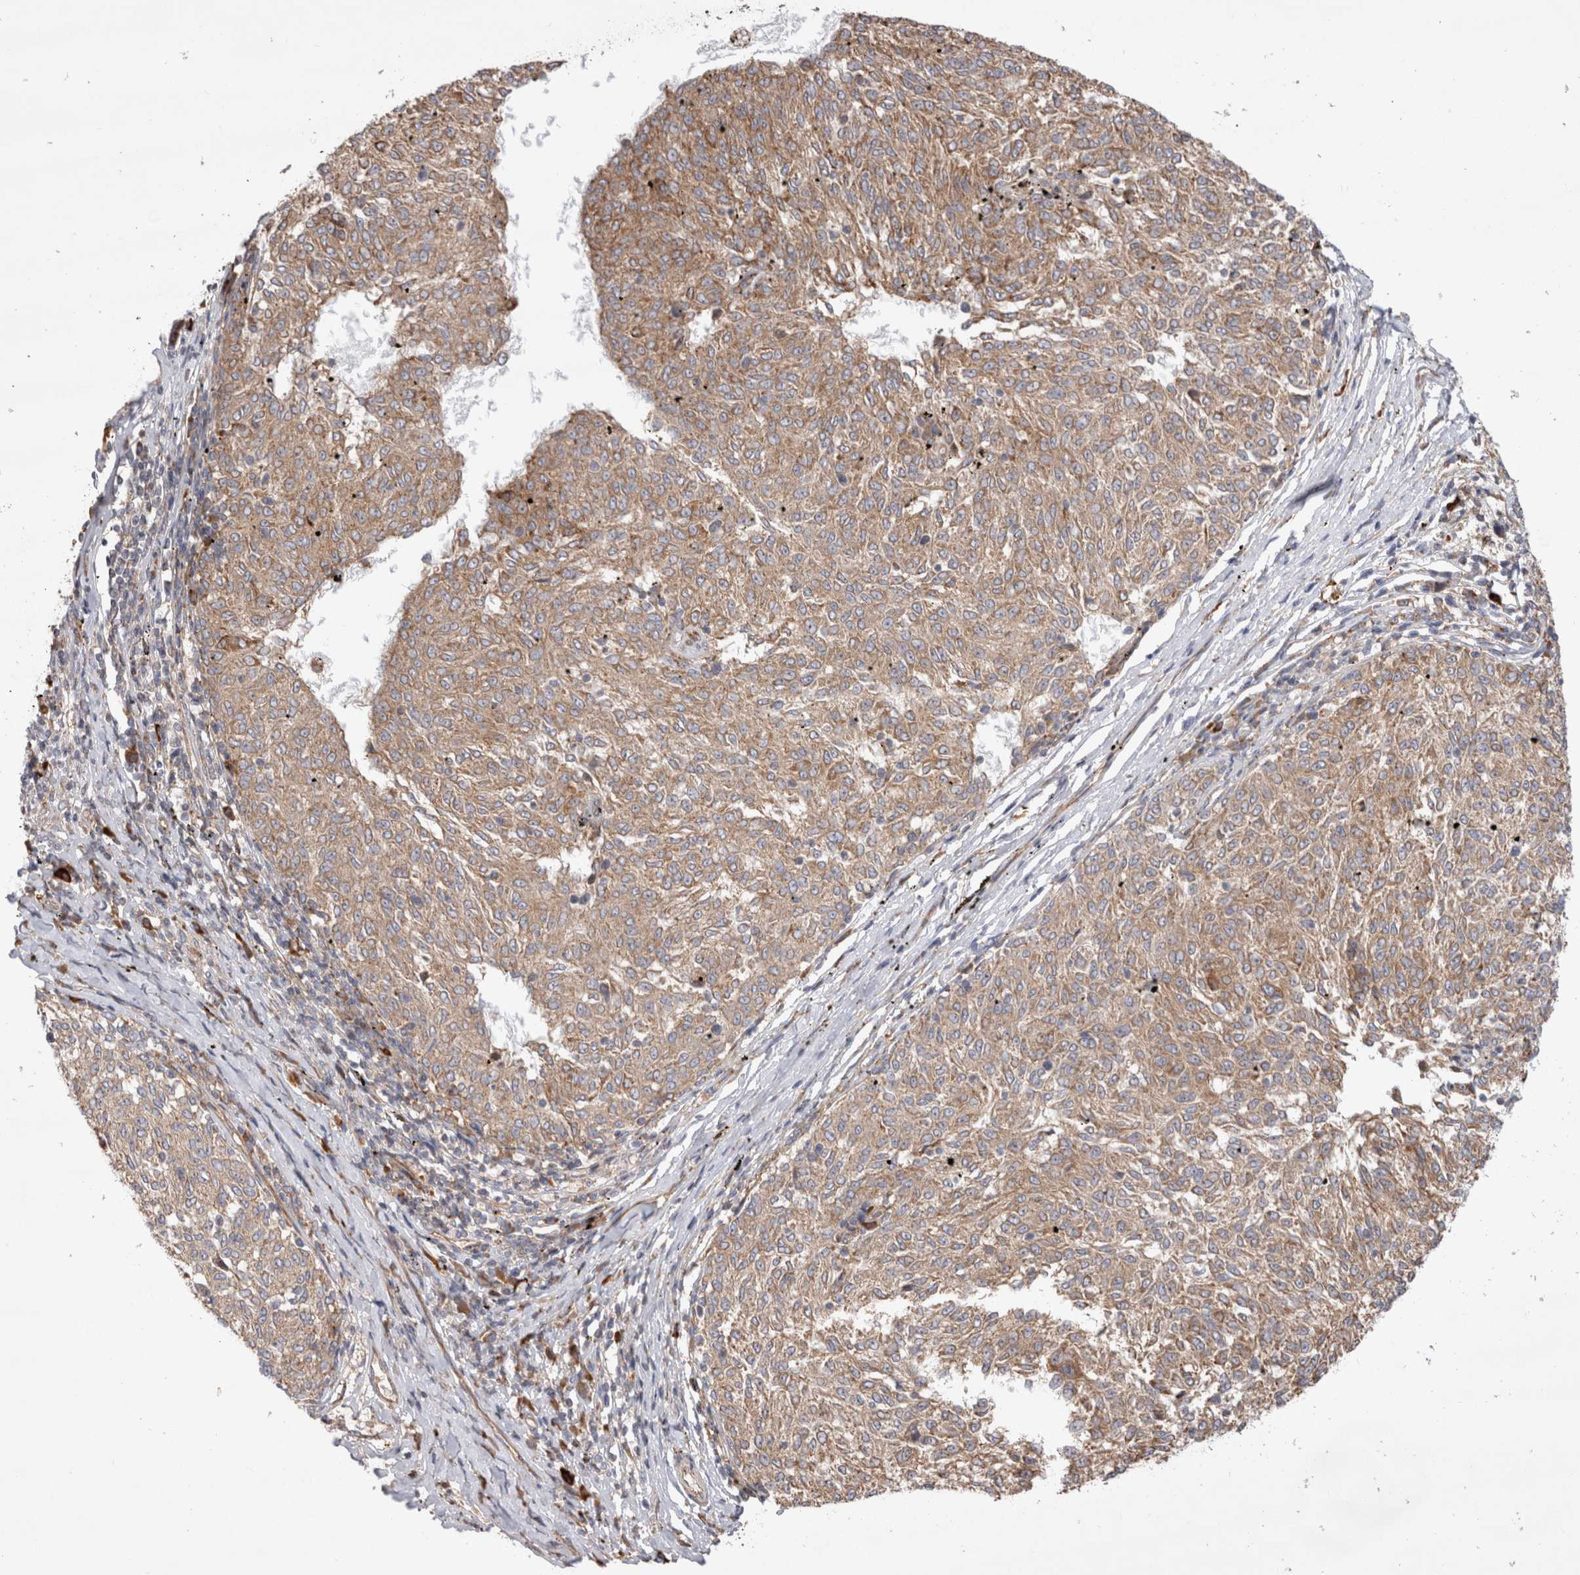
{"staining": {"intensity": "weak", "quantity": ">75%", "location": "cytoplasmic/membranous"}, "tissue": "melanoma", "cell_type": "Tumor cells", "image_type": "cancer", "snomed": [{"axis": "morphology", "description": "Malignant melanoma, NOS"}, {"axis": "topography", "description": "Skin"}], "caption": "Immunohistochemistry (DAB (3,3'-diaminobenzidine)) staining of human melanoma displays weak cytoplasmic/membranous protein expression in about >75% of tumor cells.", "gene": "PDCD10", "patient": {"sex": "female", "age": 72}}